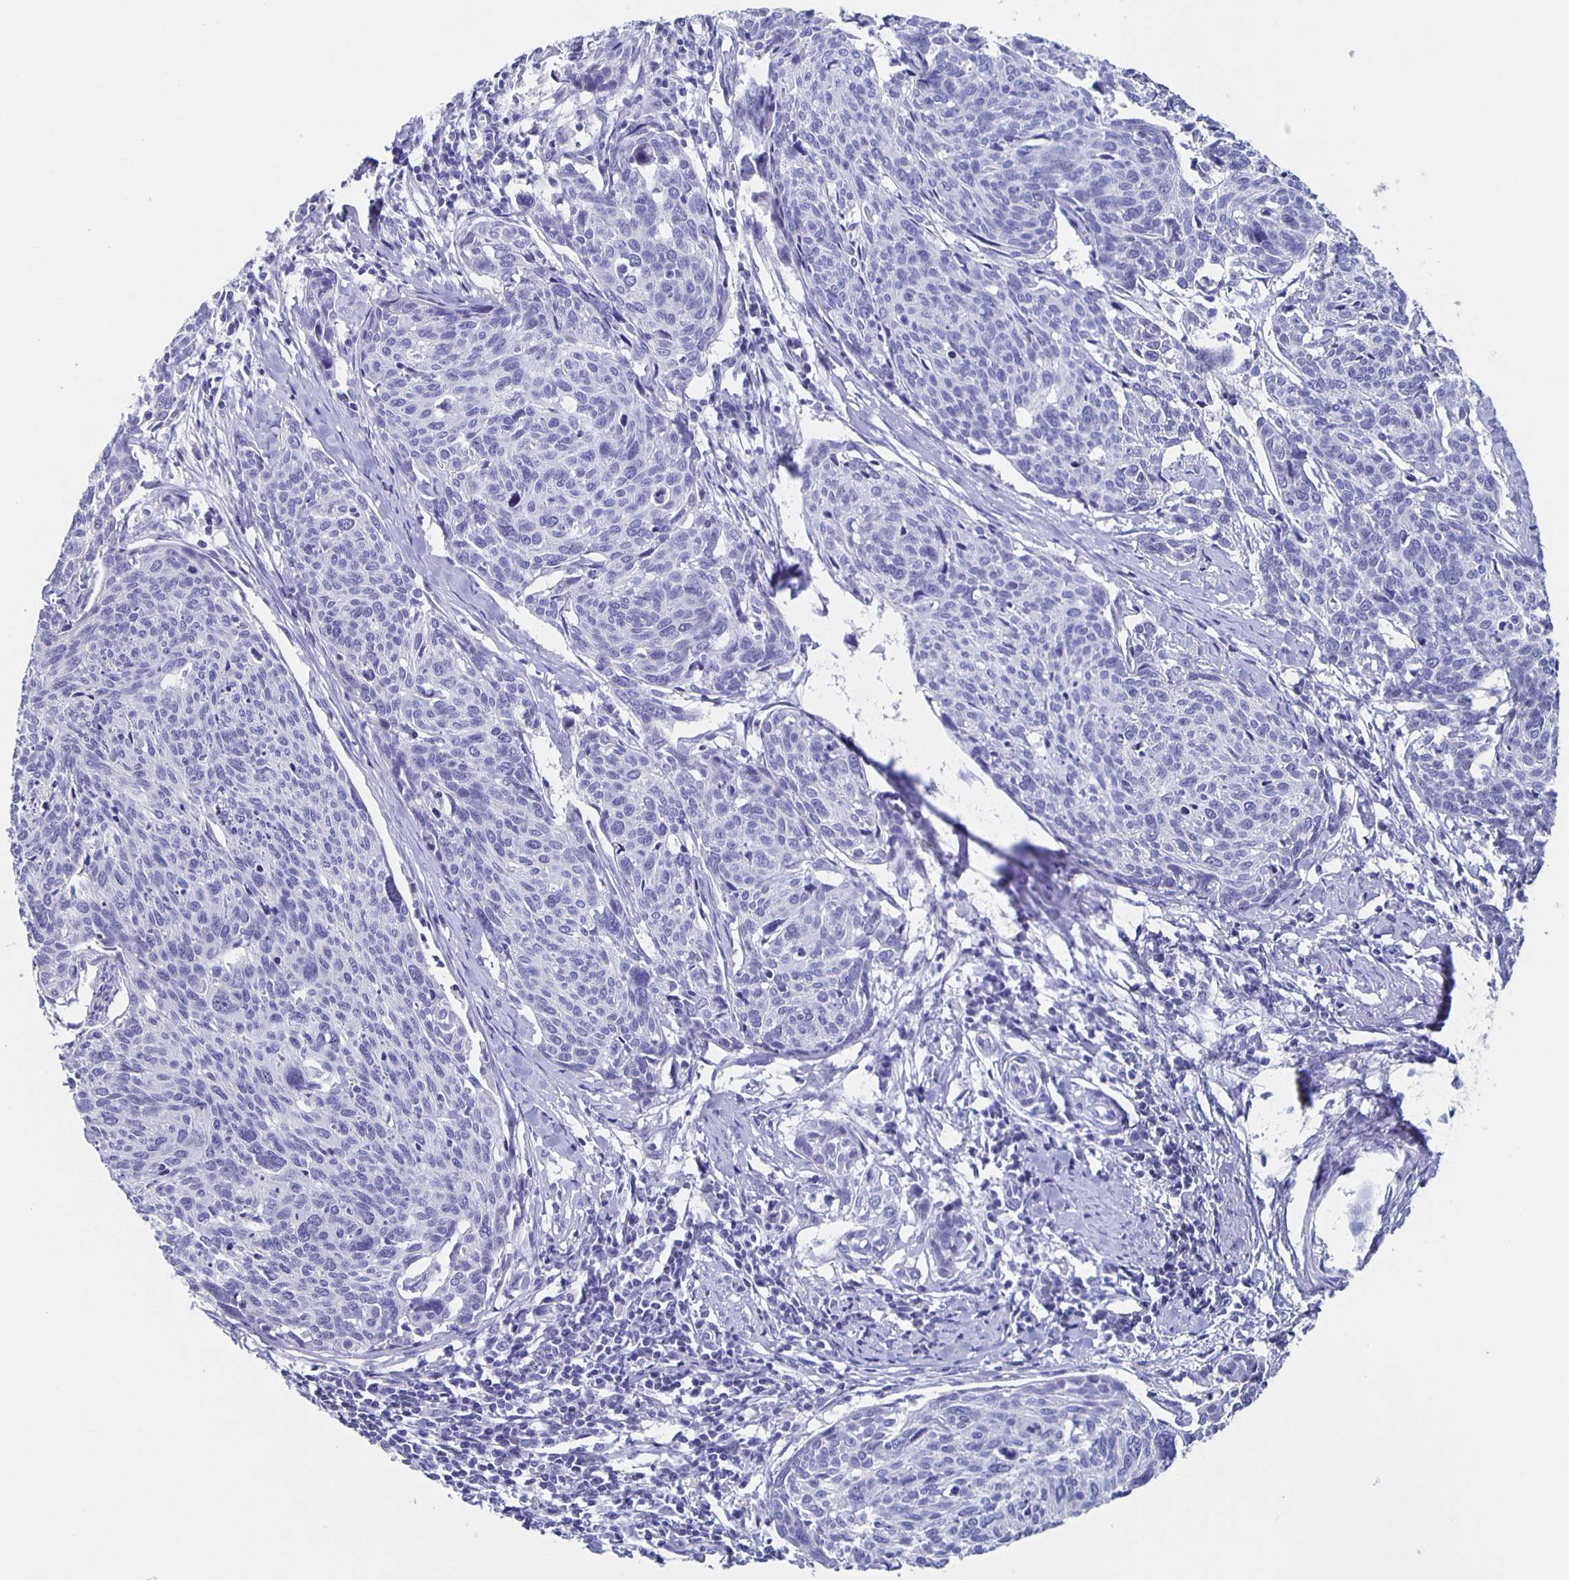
{"staining": {"intensity": "negative", "quantity": "none", "location": "none"}, "tissue": "cervical cancer", "cell_type": "Tumor cells", "image_type": "cancer", "snomed": [{"axis": "morphology", "description": "Squamous cell carcinoma, NOS"}, {"axis": "topography", "description": "Cervix"}], "caption": "Immunohistochemistry (IHC) image of cervical cancer (squamous cell carcinoma) stained for a protein (brown), which displays no expression in tumor cells.", "gene": "SLC34A2", "patient": {"sex": "female", "age": 49}}